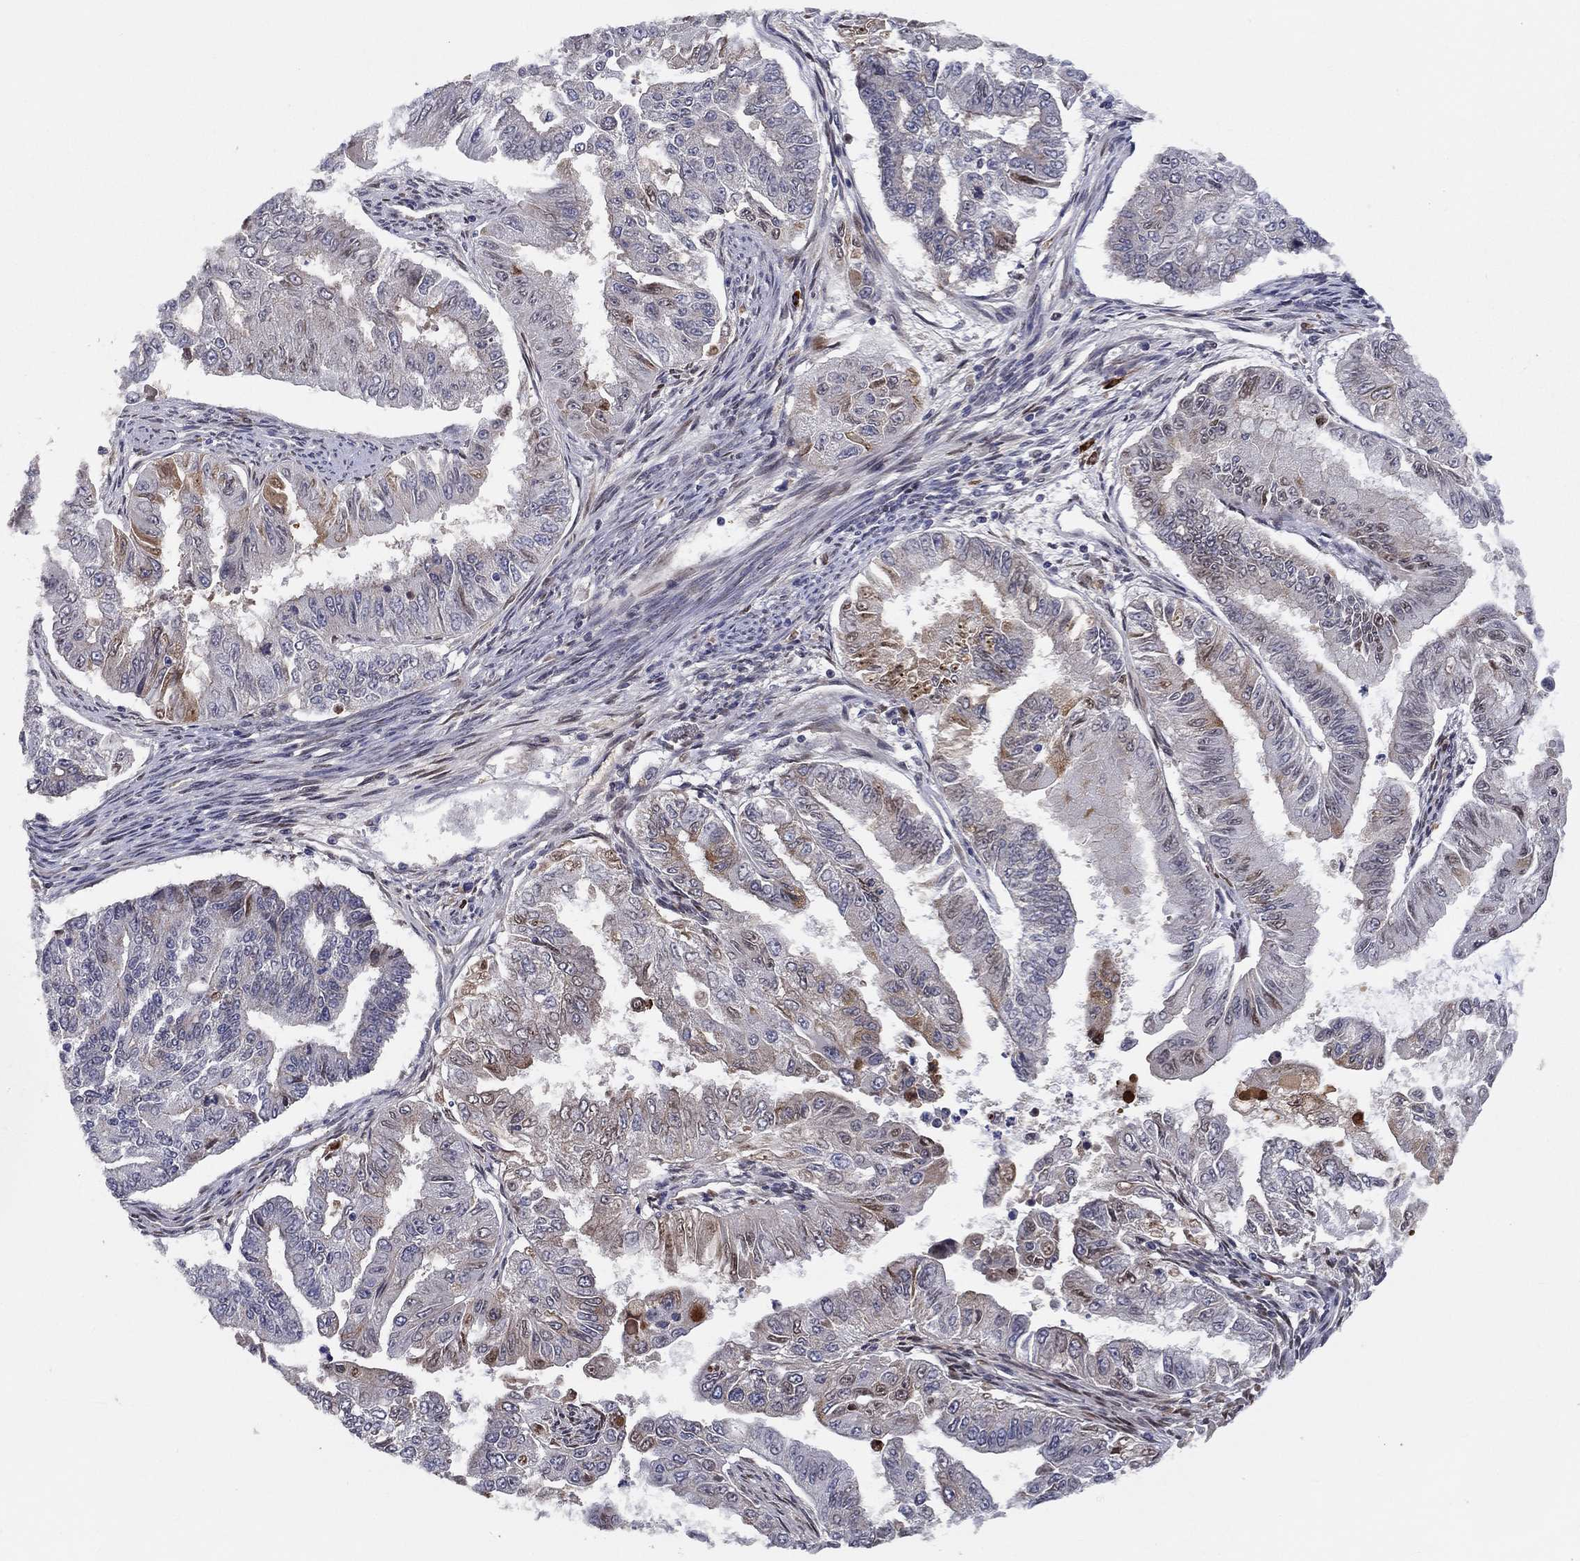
{"staining": {"intensity": "moderate", "quantity": "<25%", "location": "cytoplasmic/membranous"}, "tissue": "endometrial cancer", "cell_type": "Tumor cells", "image_type": "cancer", "snomed": [{"axis": "morphology", "description": "Adenocarcinoma, NOS"}, {"axis": "topography", "description": "Uterus"}], "caption": "Moderate cytoplasmic/membranous staining is present in about <25% of tumor cells in adenocarcinoma (endometrial).", "gene": "CETN3", "patient": {"sex": "female", "age": 59}}